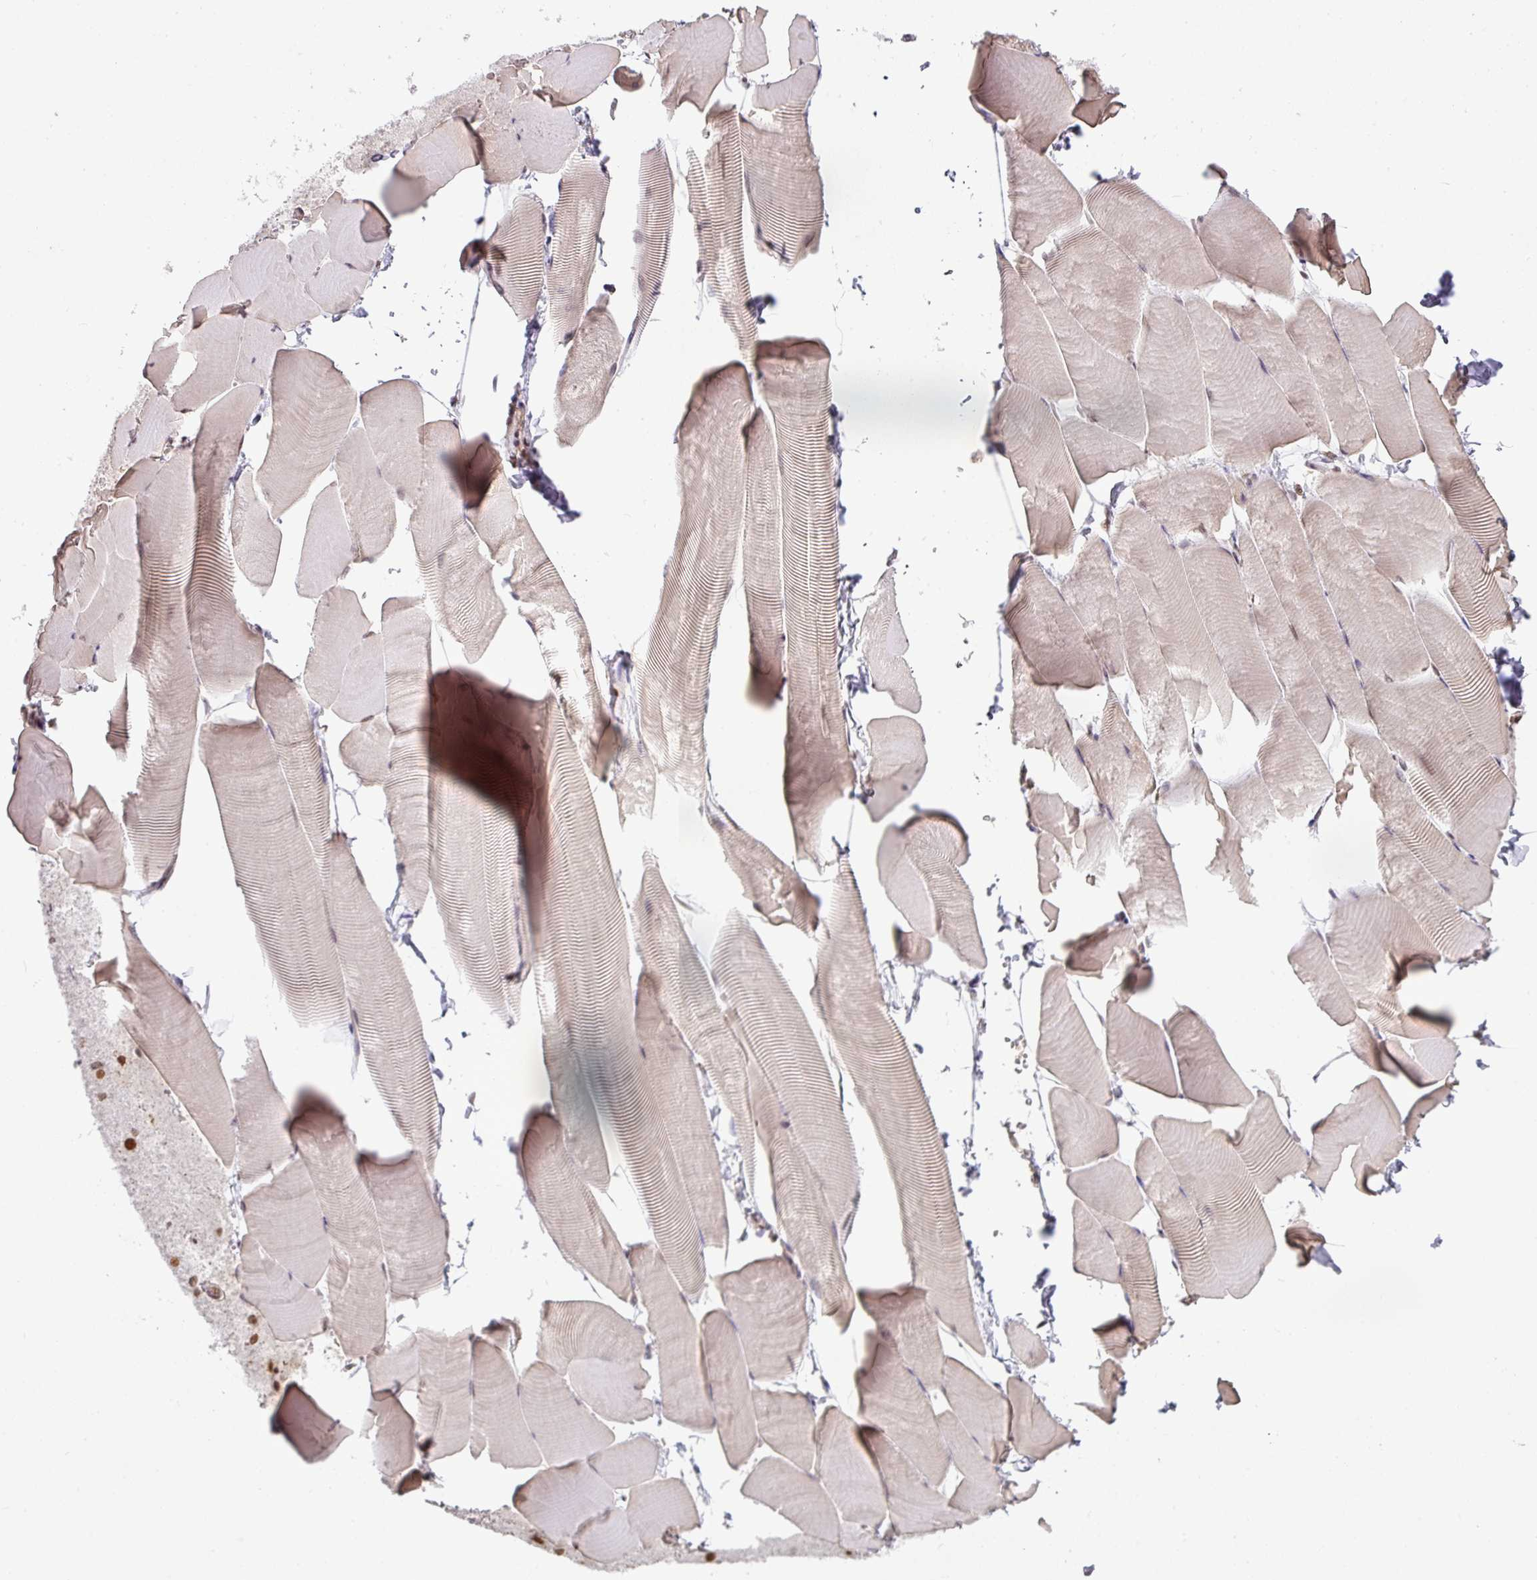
{"staining": {"intensity": "moderate", "quantity": "25%-75%", "location": "nuclear"}, "tissue": "skeletal muscle", "cell_type": "Myocytes", "image_type": "normal", "snomed": [{"axis": "morphology", "description": "Normal tissue, NOS"}, {"axis": "topography", "description": "Skeletal muscle"}], "caption": "This micrograph displays unremarkable skeletal muscle stained with immunohistochemistry (IHC) to label a protein in brown. The nuclear of myocytes show moderate positivity for the protein. Nuclei are counter-stained blue.", "gene": "NCOA5", "patient": {"sex": "male", "age": 25}}